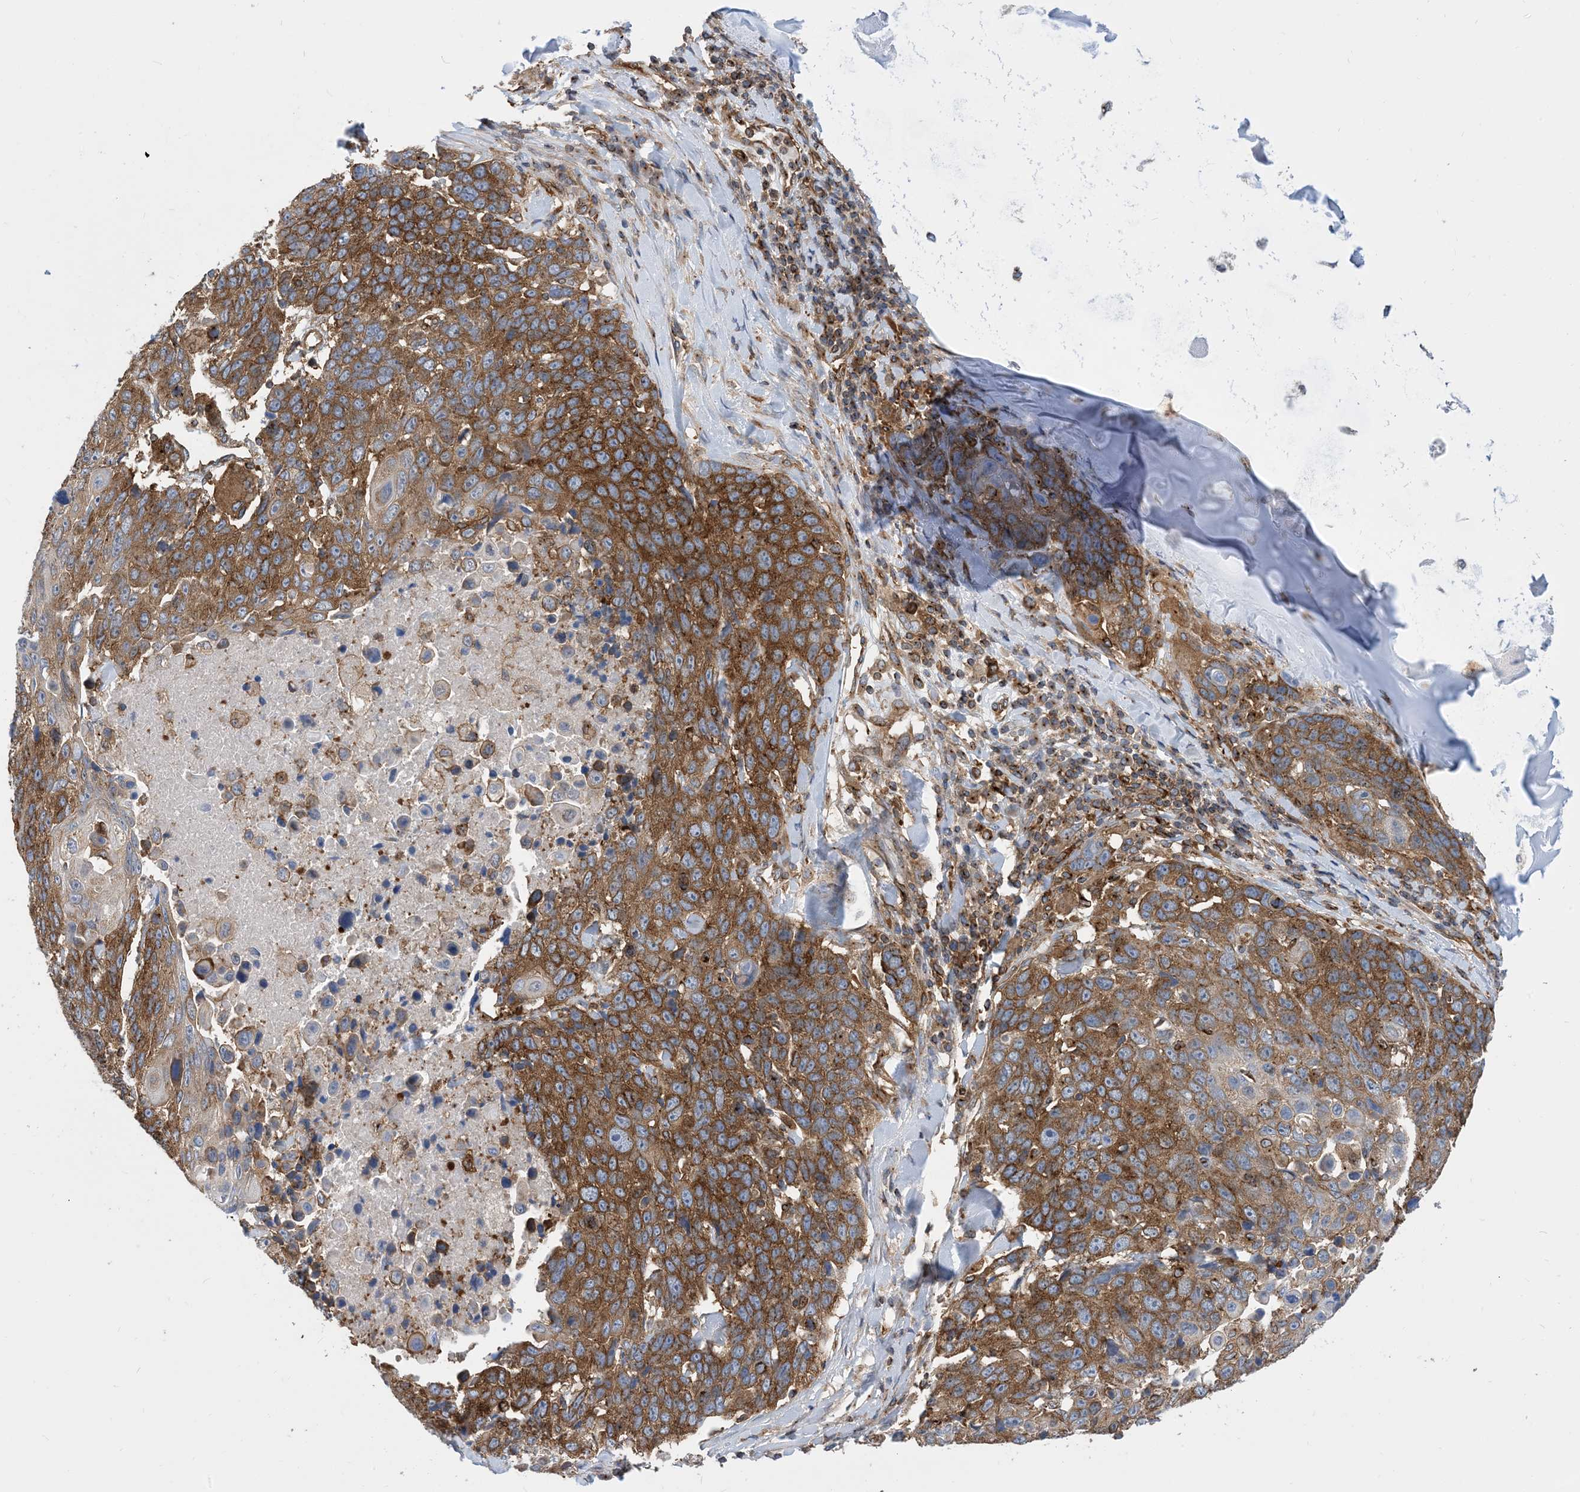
{"staining": {"intensity": "moderate", "quantity": ">75%", "location": "cytoplasmic/membranous"}, "tissue": "lung cancer", "cell_type": "Tumor cells", "image_type": "cancer", "snomed": [{"axis": "morphology", "description": "Squamous cell carcinoma, NOS"}, {"axis": "topography", "description": "Lung"}], "caption": "Human squamous cell carcinoma (lung) stained with a protein marker reveals moderate staining in tumor cells.", "gene": "DYNC1LI1", "patient": {"sex": "male", "age": 66}}